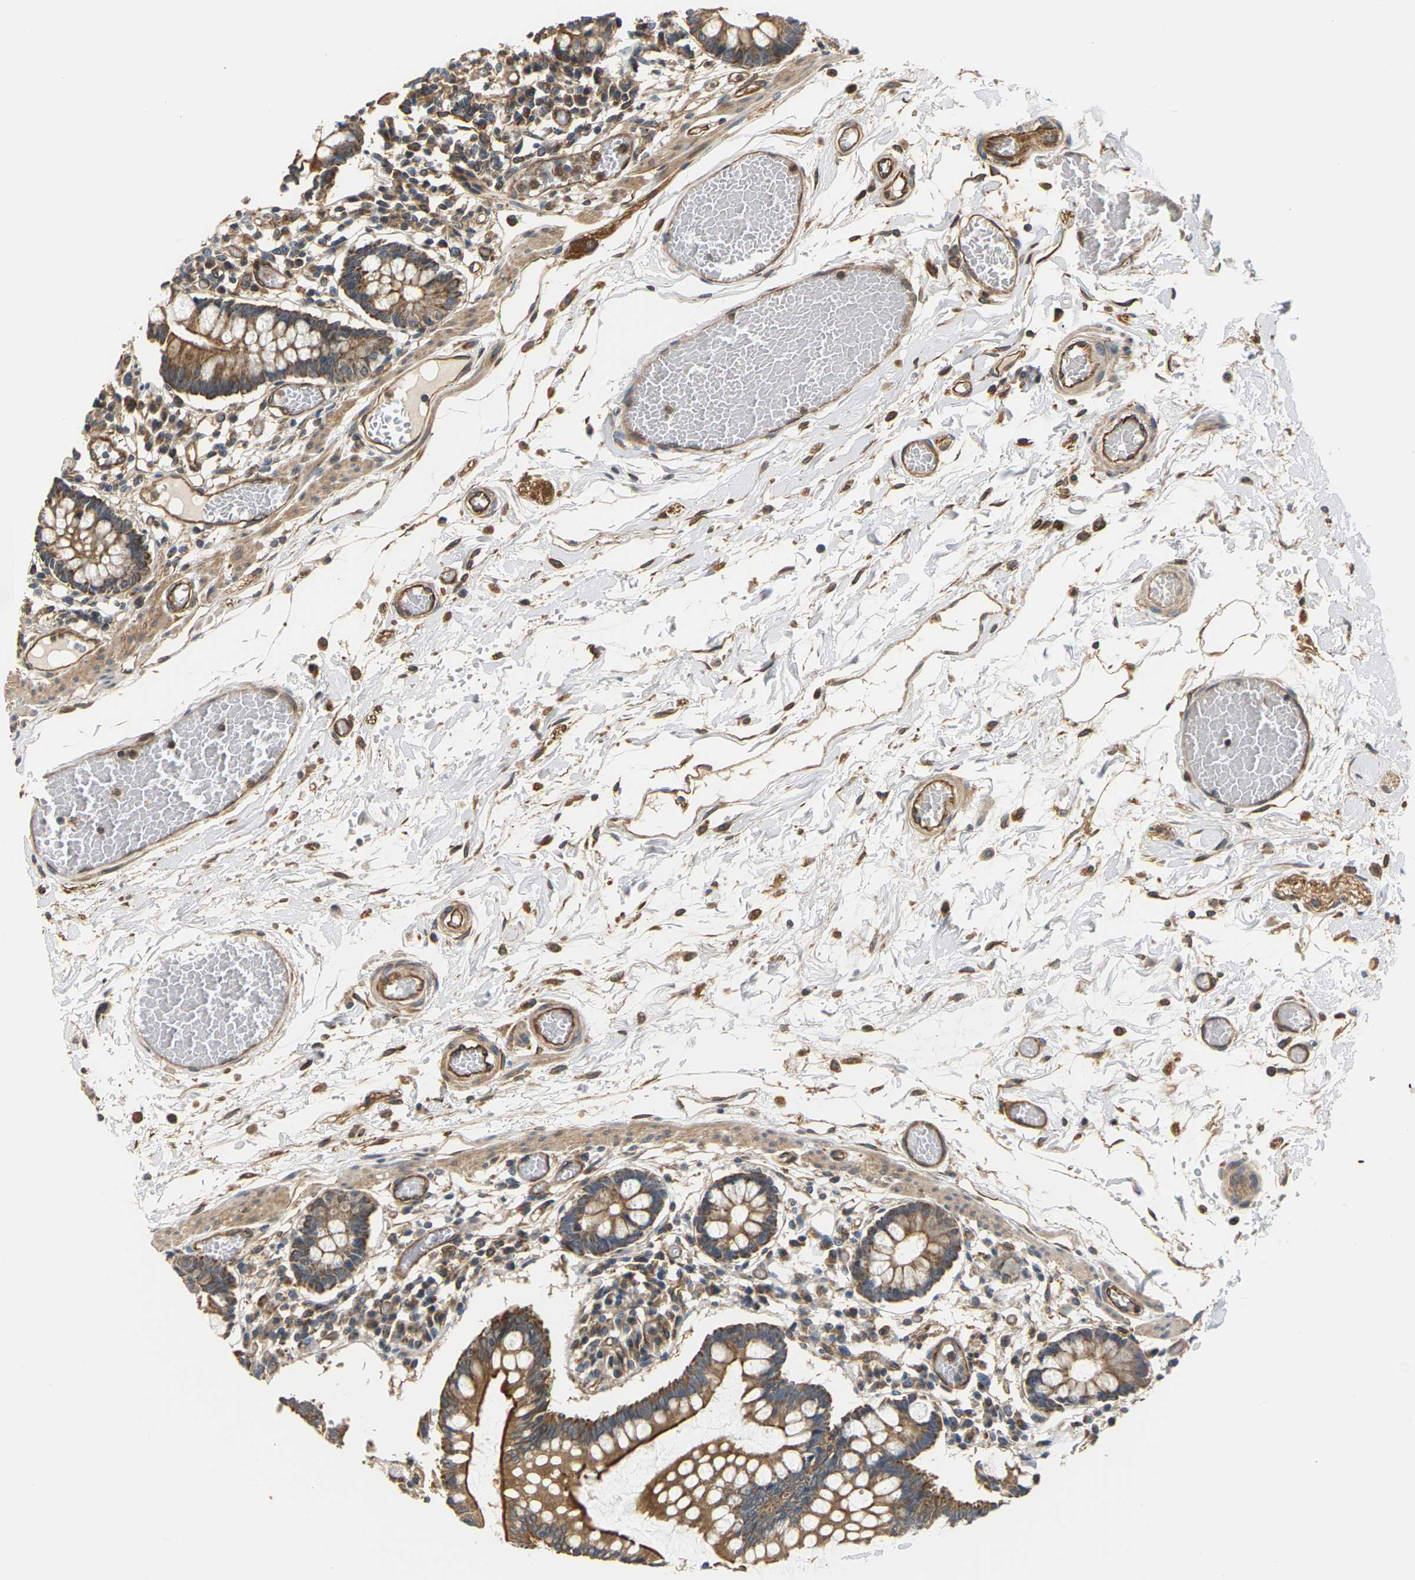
{"staining": {"intensity": "strong", "quantity": ">75%", "location": "cytoplasmic/membranous"}, "tissue": "small intestine", "cell_type": "Glandular cells", "image_type": "normal", "snomed": [{"axis": "morphology", "description": "Normal tissue, NOS"}, {"axis": "topography", "description": "Small intestine"}], "caption": "High-magnification brightfield microscopy of unremarkable small intestine stained with DAB (3,3'-diaminobenzidine) (brown) and counterstained with hematoxylin (blue). glandular cells exhibit strong cytoplasmic/membranous expression is present in about>75% of cells.", "gene": "PCDHB4", "patient": {"sex": "female", "age": 61}}